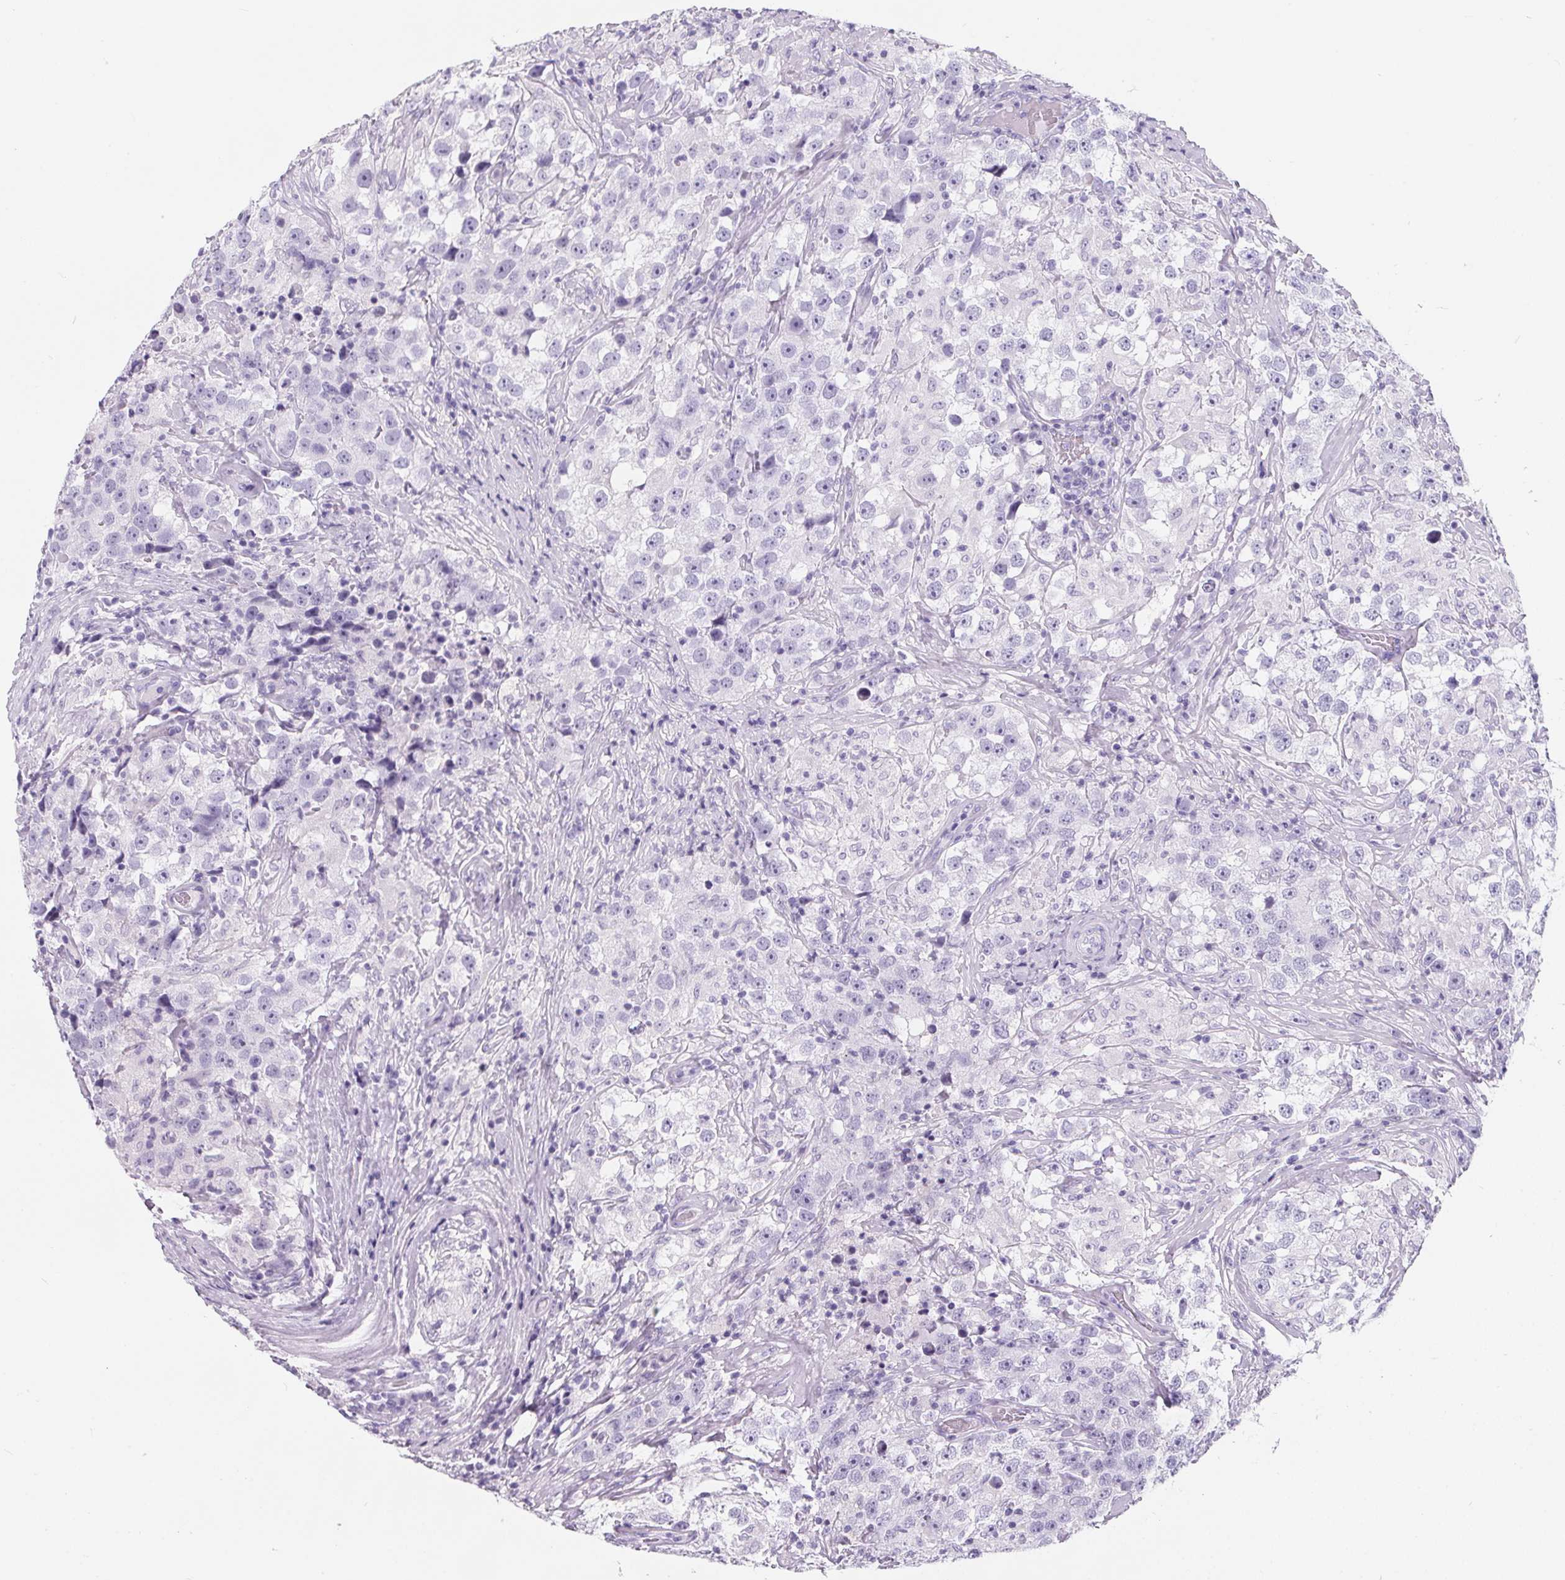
{"staining": {"intensity": "negative", "quantity": "none", "location": "none"}, "tissue": "testis cancer", "cell_type": "Tumor cells", "image_type": "cancer", "snomed": [{"axis": "morphology", "description": "Seminoma, NOS"}, {"axis": "topography", "description": "Testis"}], "caption": "Immunohistochemical staining of testis cancer displays no significant expression in tumor cells. (DAB (3,3'-diaminobenzidine) immunohistochemistry with hematoxylin counter stain).", "gene": "ADRB1", "patient": {"sex": "male", "age": 46}}